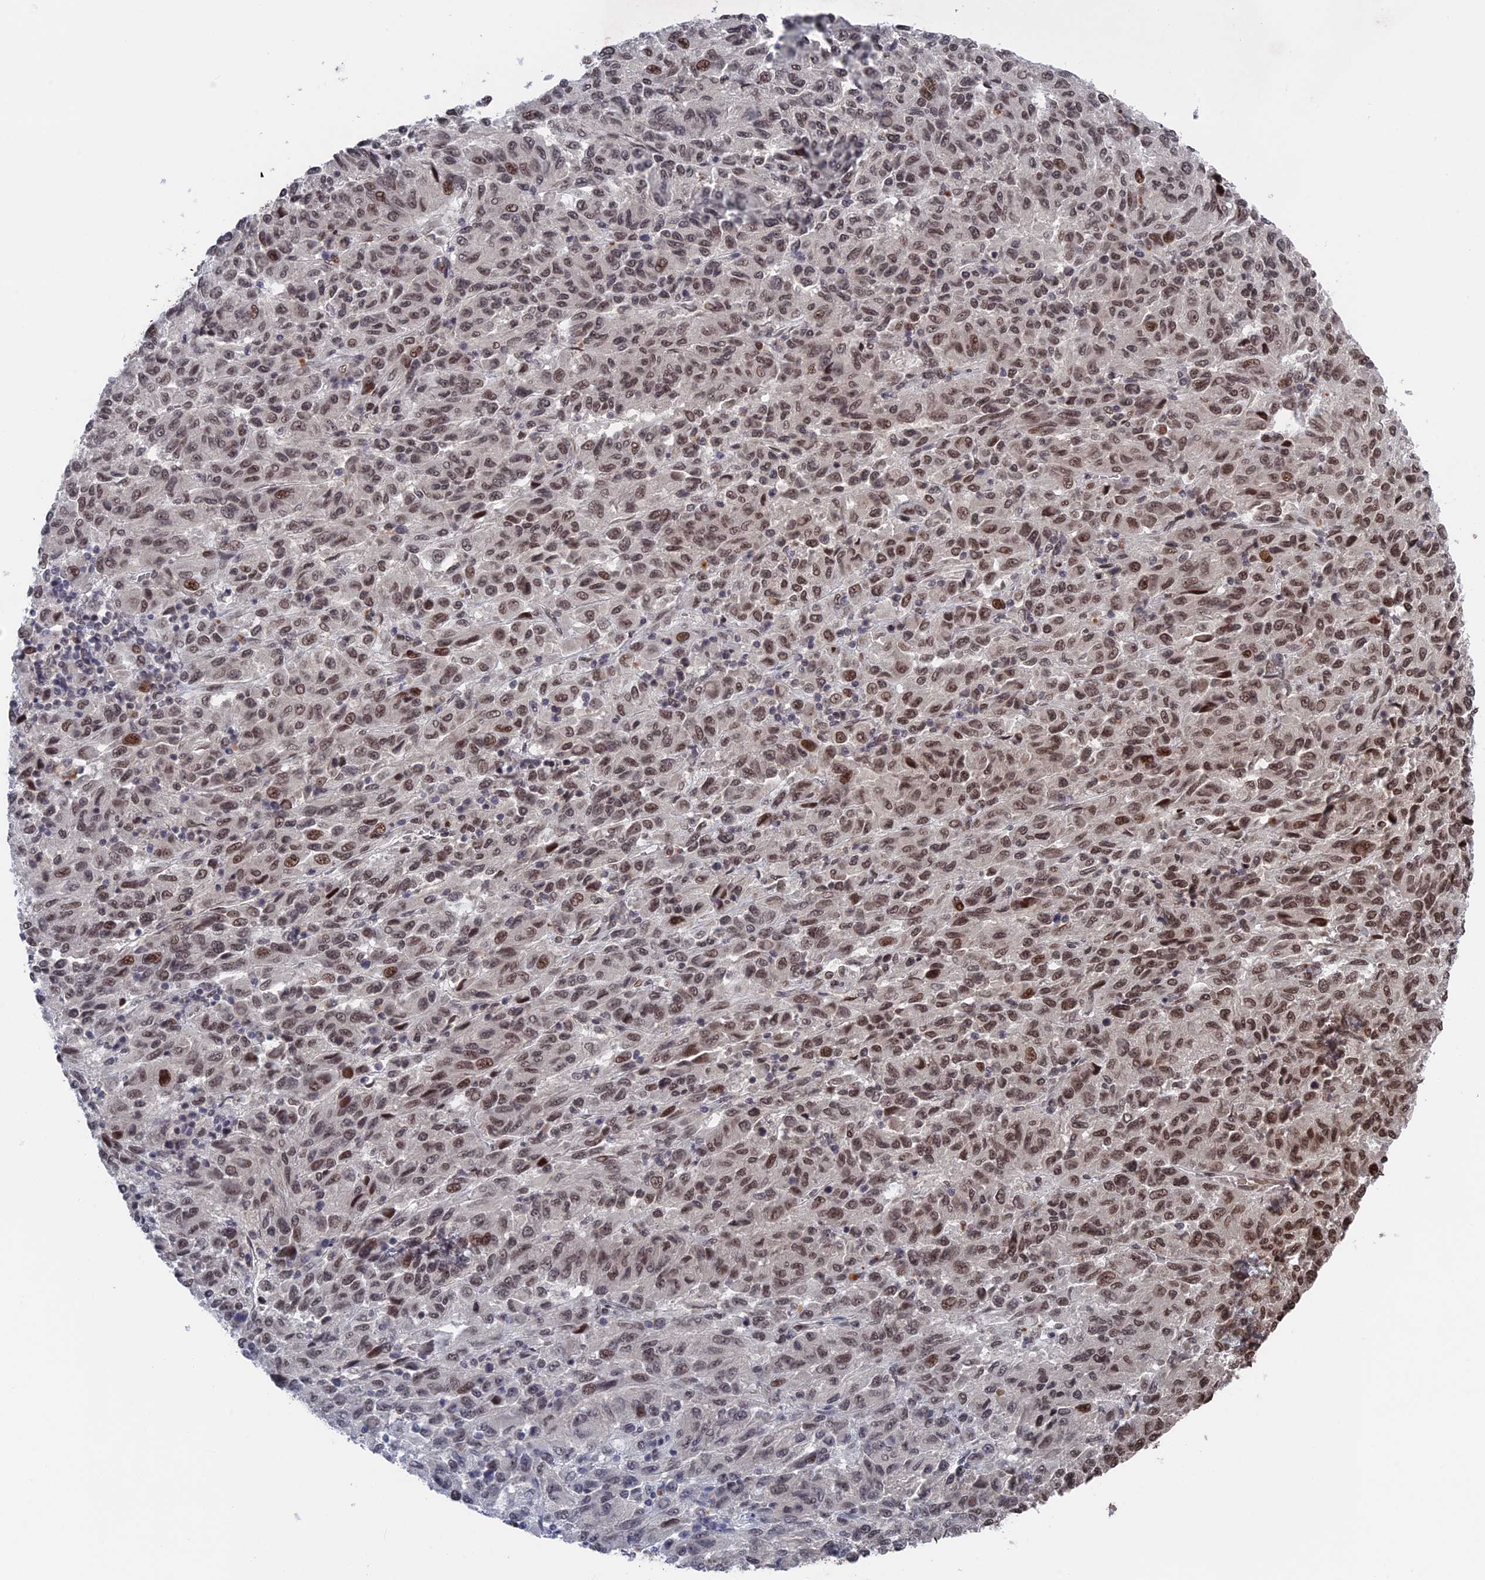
{"staining": {"intensity": "moderate", "quantity": ">75%", "location": "nuclear"}, "tissue": "melanoma", "cell_type": "Tumor cells", "image_type": "cancer", "snomed": [{"axis": "morphology", "description": "Malignant melanoma, Metastatic site"}, {"axis": "topography", "description": "Lung"}], "caption": "Malignant melanoma (metastatic site) stained for a protein demonstrates moderate nuclear positivity in tumor cells.", "gene": "NR2C2AP", "patient": {"sex": "male", "age": 64}}